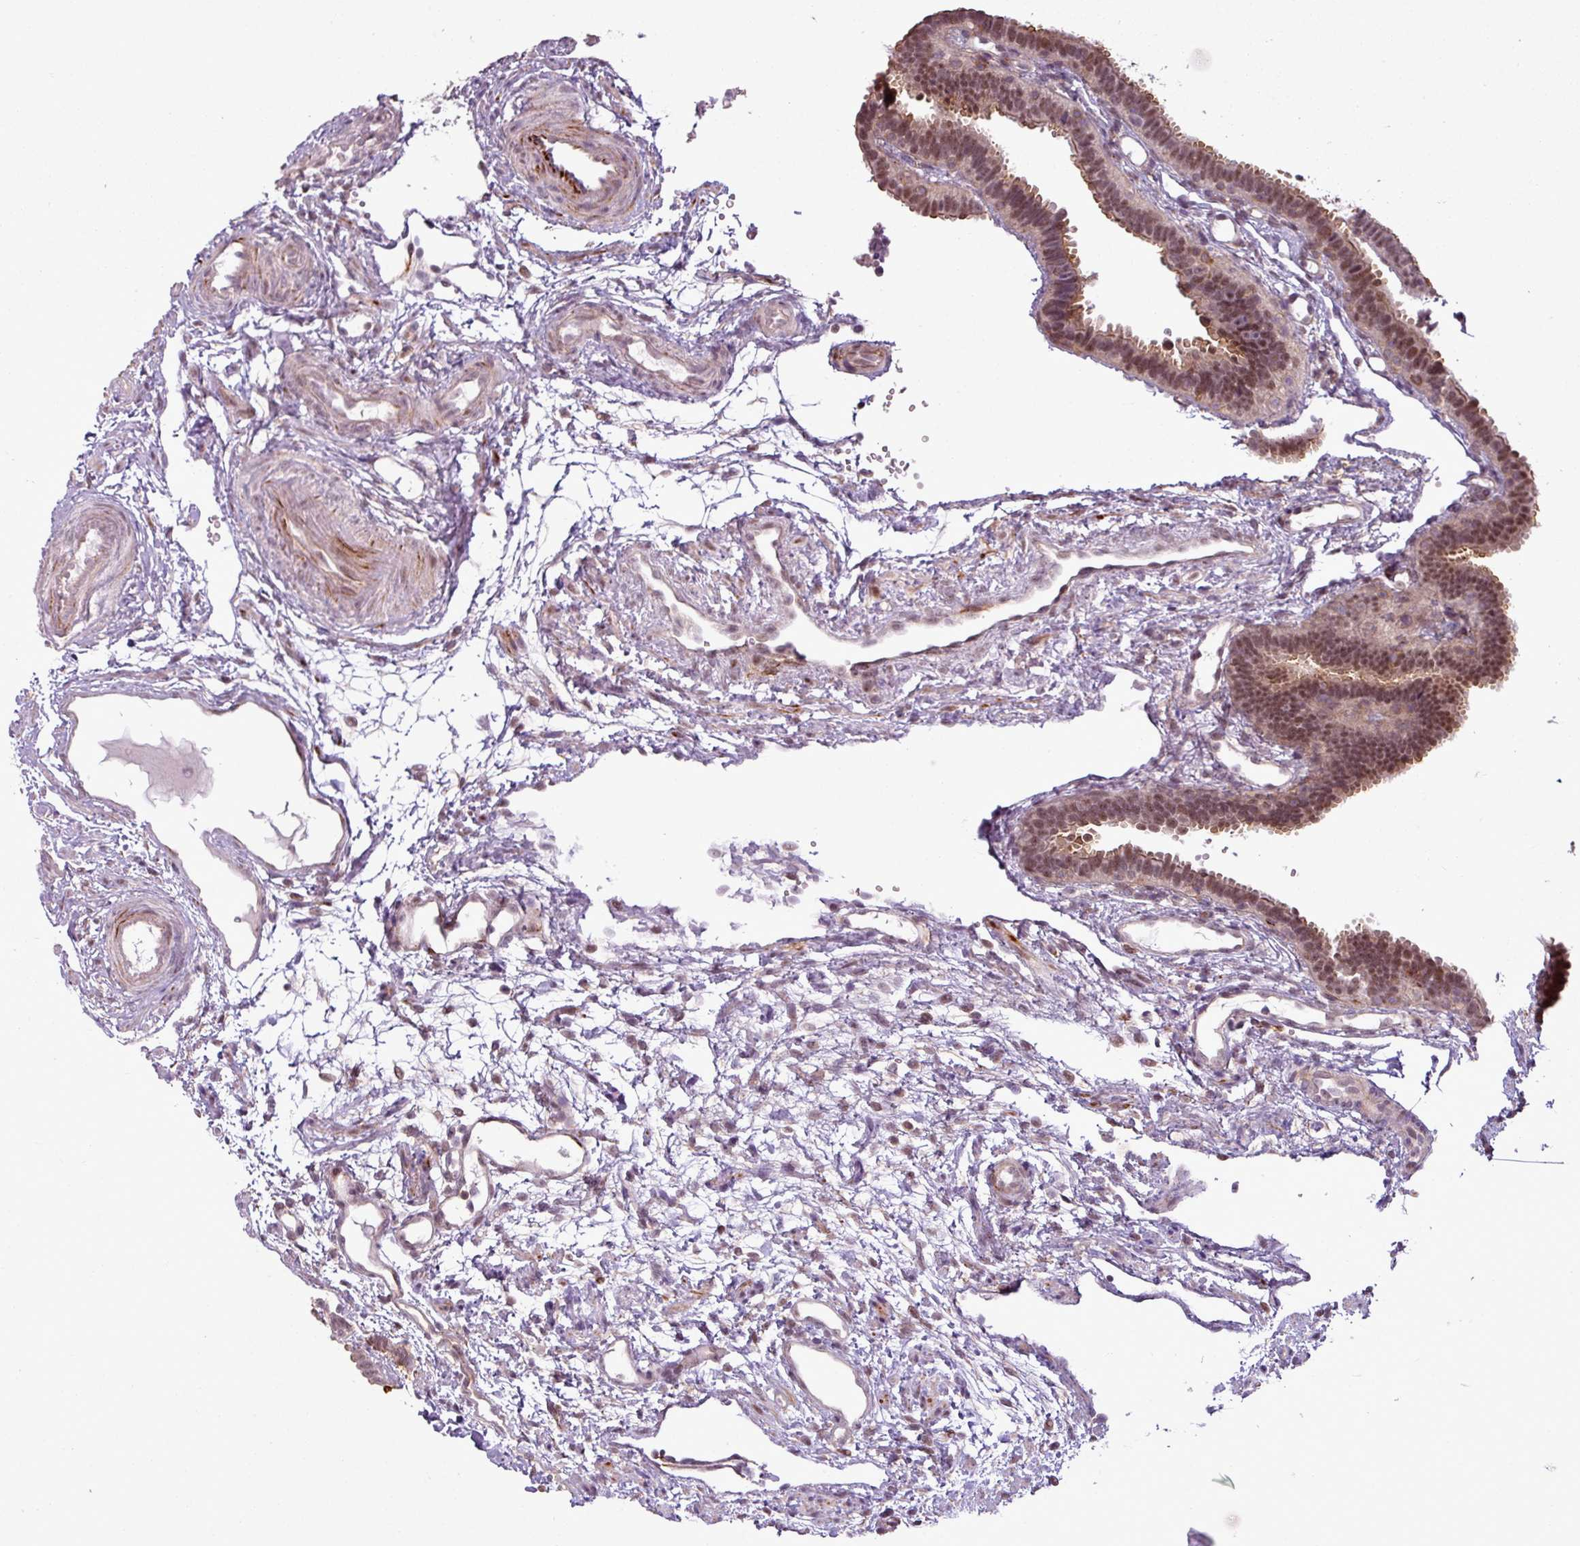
{"staining": {"intensity": "moderate", "quantity": "<25%", "location": "nuclear"}, "tissue": "fallopian tube", "cell_type": "Glandular cells", "image_type": "normal", "snomed": [{"axis": "morphology", "description": "Normal tissue, NOS"}, {"axis": "topography", "description": "Fallopian tube"}], "caption": "Brown immunohistochemical staining in benign human fallopian tube reveals moderate nuclear staining in about <25% of glandular cells.", "gene": "ZC2HC1C", "patient": {"sex": "female", "age": 37}}